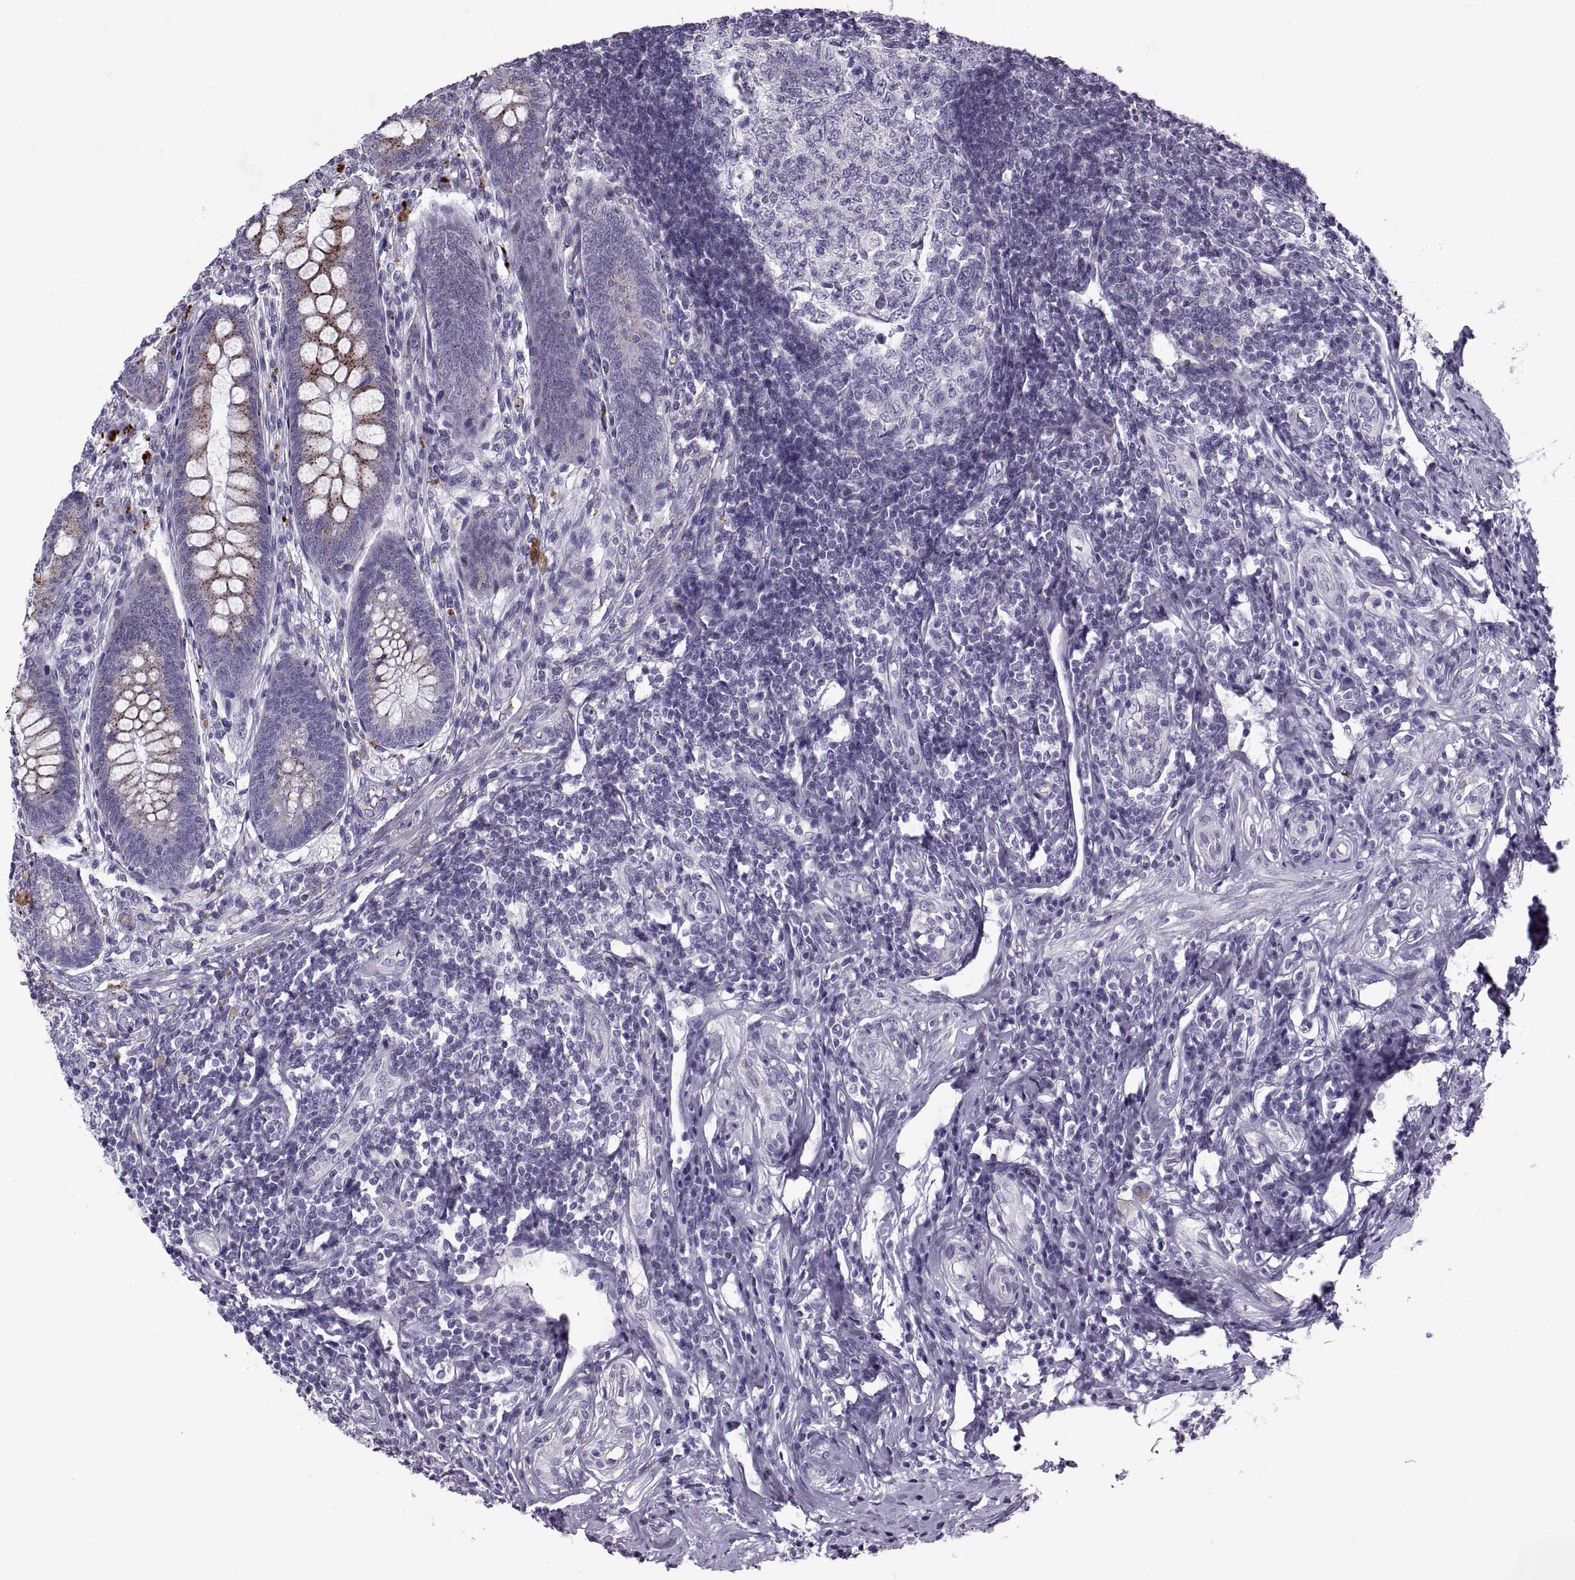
{"staining": {"intensity": "moderate", "quantity": "25%-75%", "location": "cytoplasmic/membranous"}, "tissue": "appendix", "cell_type": "Glandular cells", "image_type": "normal", "snomed": [{"axis": "morphology", "description": "Normal tissue, NOS"}, {"axis": "morphology", "description": "Inflammation, NOS"}, {"axis": "topography", "description": "Appendix"}], "caption": "An immunohistochemistry histopathology image of normal tissue is shown. Protein staining in brown shows moderate cytoplasmic/membranous positivity in appendix within glandular cells.", "gene": "CALCR", "patient": {"sex": "male", "age": 16}}